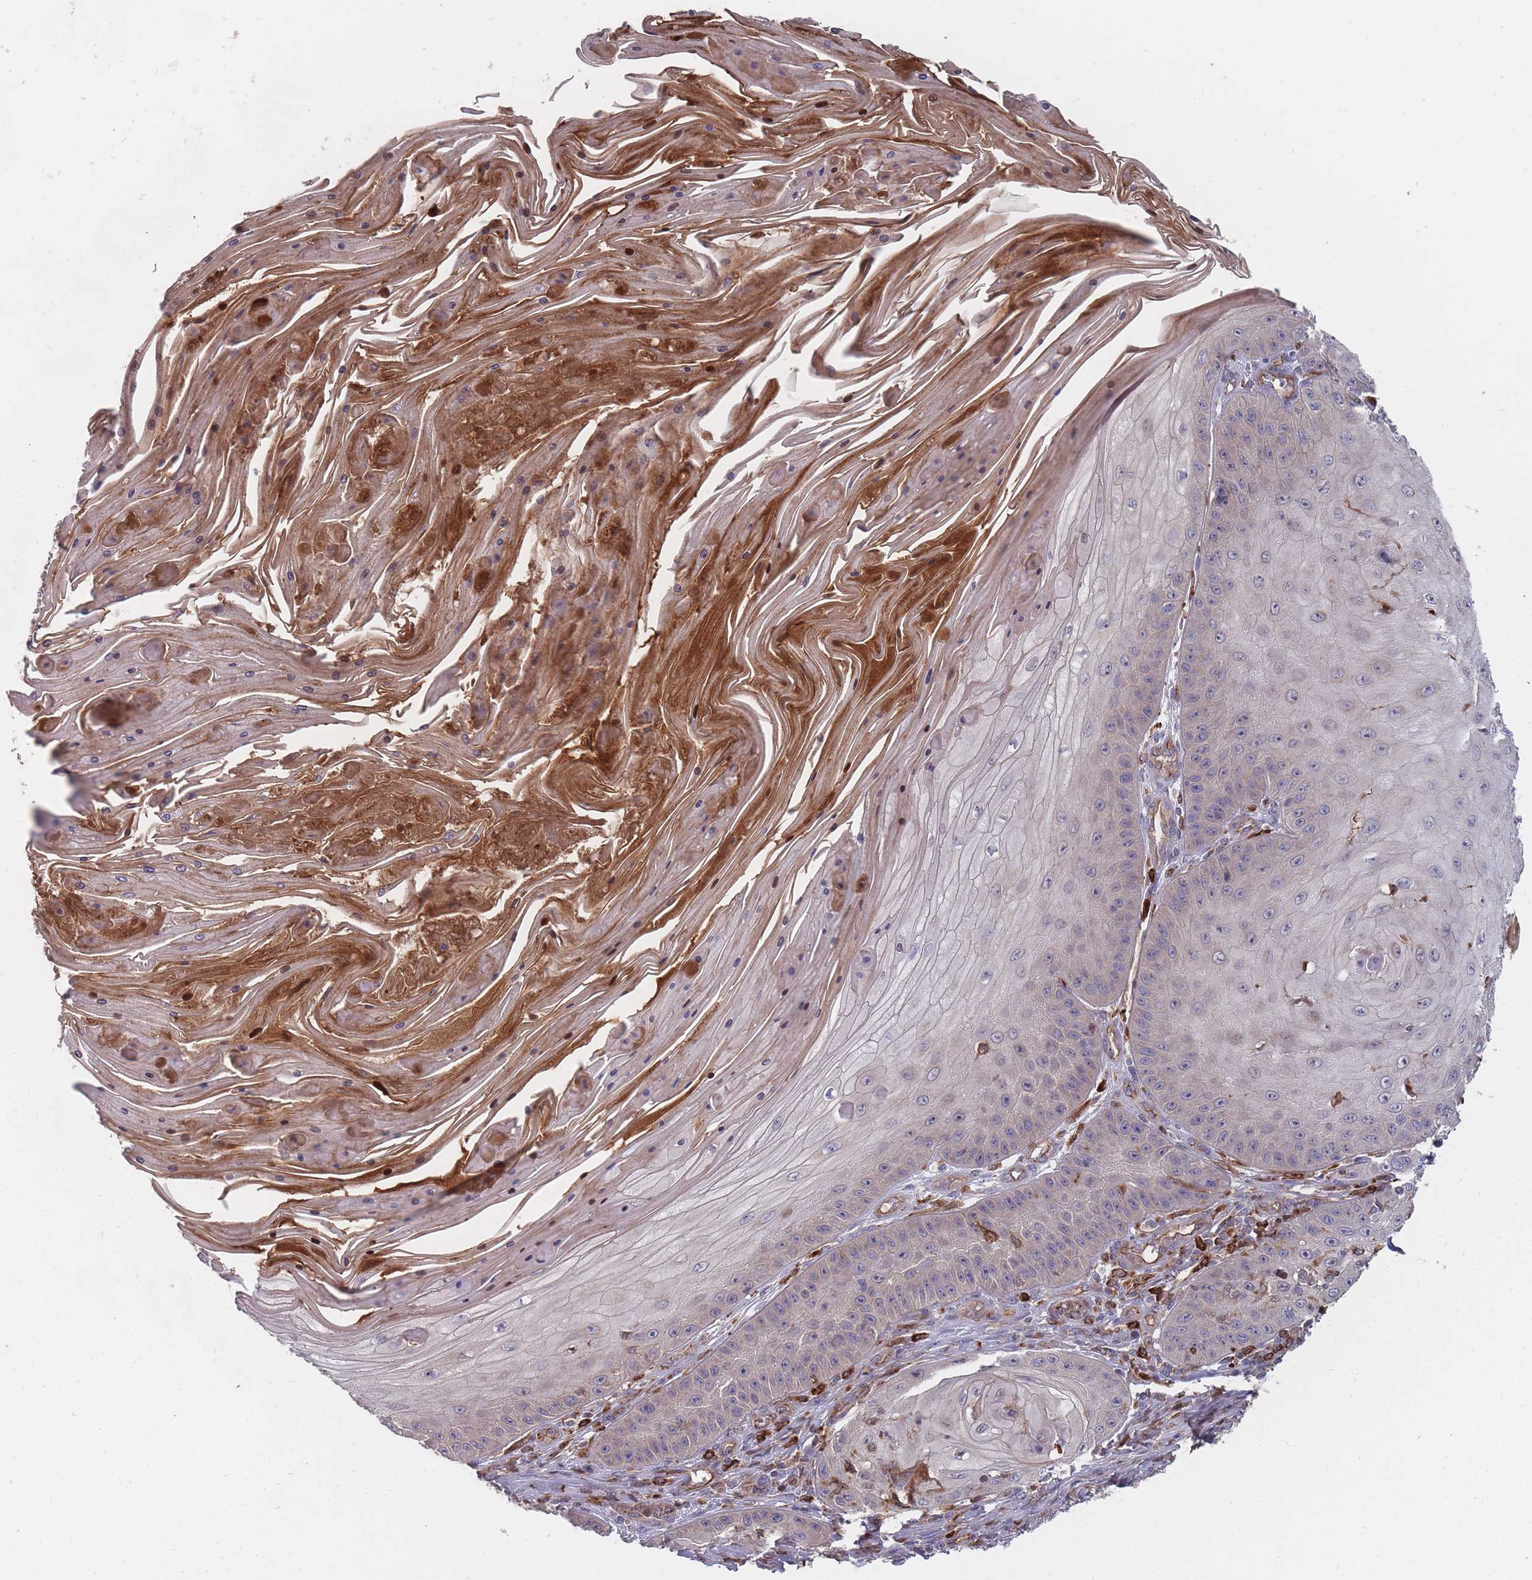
{"staining": {"intensity": "negative", "quantity": "none", "location": "none"}, "tissue": "skin cancer", "cell_type": "Tumor cells", "image_type": "cancer", "snomed": [{"axis": "morphology", "description": "Squamous cell carcinoma, NOS"}, {"axis": "topography", "description": "Skin"}], "caption": "Immunohistochemistry of human skin cancer reveals no positivity in tumor cells.", "gene": "THSD7B", "patient": {"sex": "male", "age": 70}}